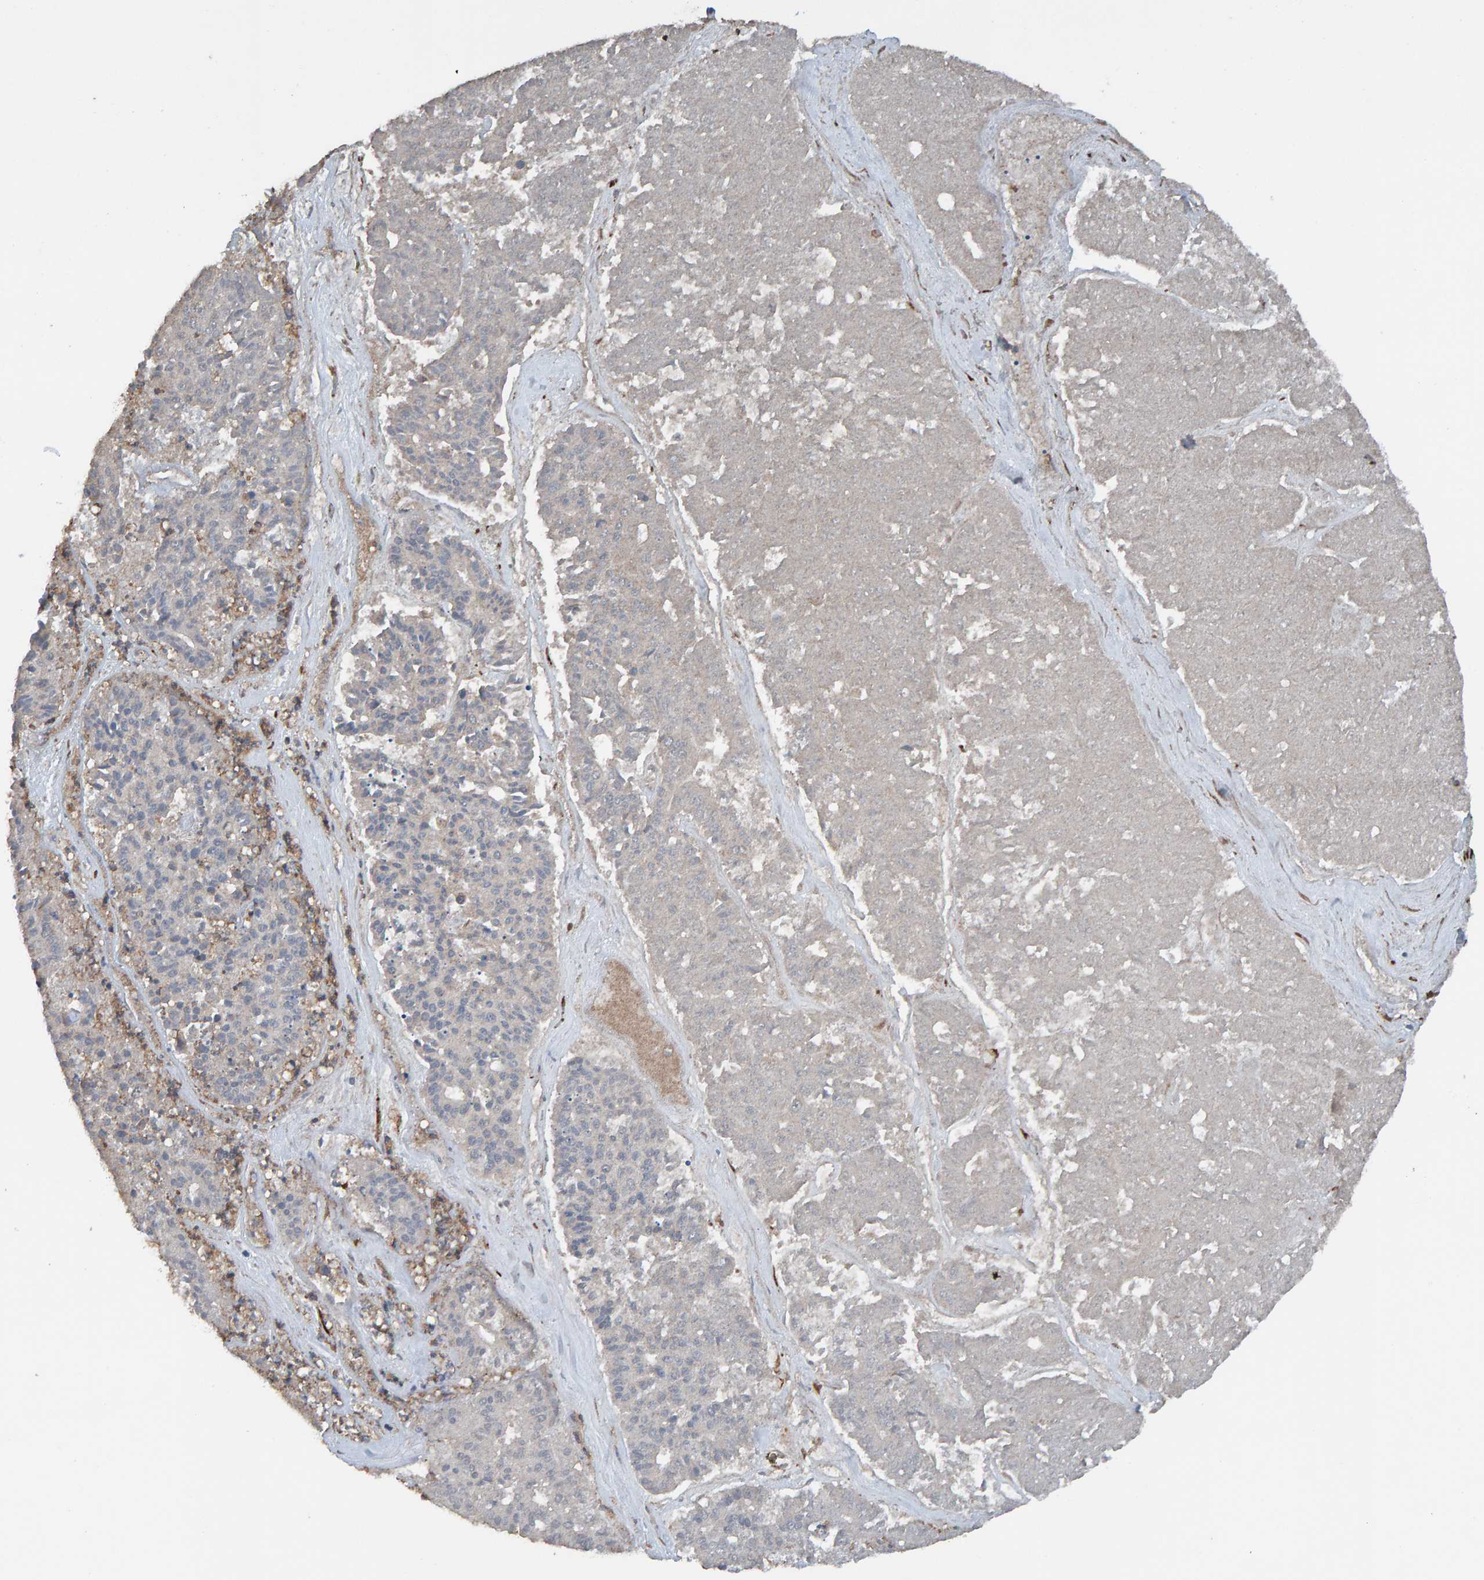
{"staining": {"intensity": "weak", "quantity": ">75%", "location": "cytoplasmic/membranous"}, "tissue": "pancreatic cancer", "cell_type": "Tumor cells", "image_type": "cancer", "snomed": [{"axis": "morphology", "description": "Adenocarcinoma, NOS"}, {"axis": "topography", "description": "Pancreas"}], "caption": "Pancreatic cancer (adenocarcinoma) was stained to show a protein in brown. There is low levels of weak cytoplasmic/membranous staining in approximately >75% of tumor cells. (Brightfield microscopy of DAB IHC at high magnification).", "gene": "DUS1L", "patient": {"sex": "male", "age": 50}}